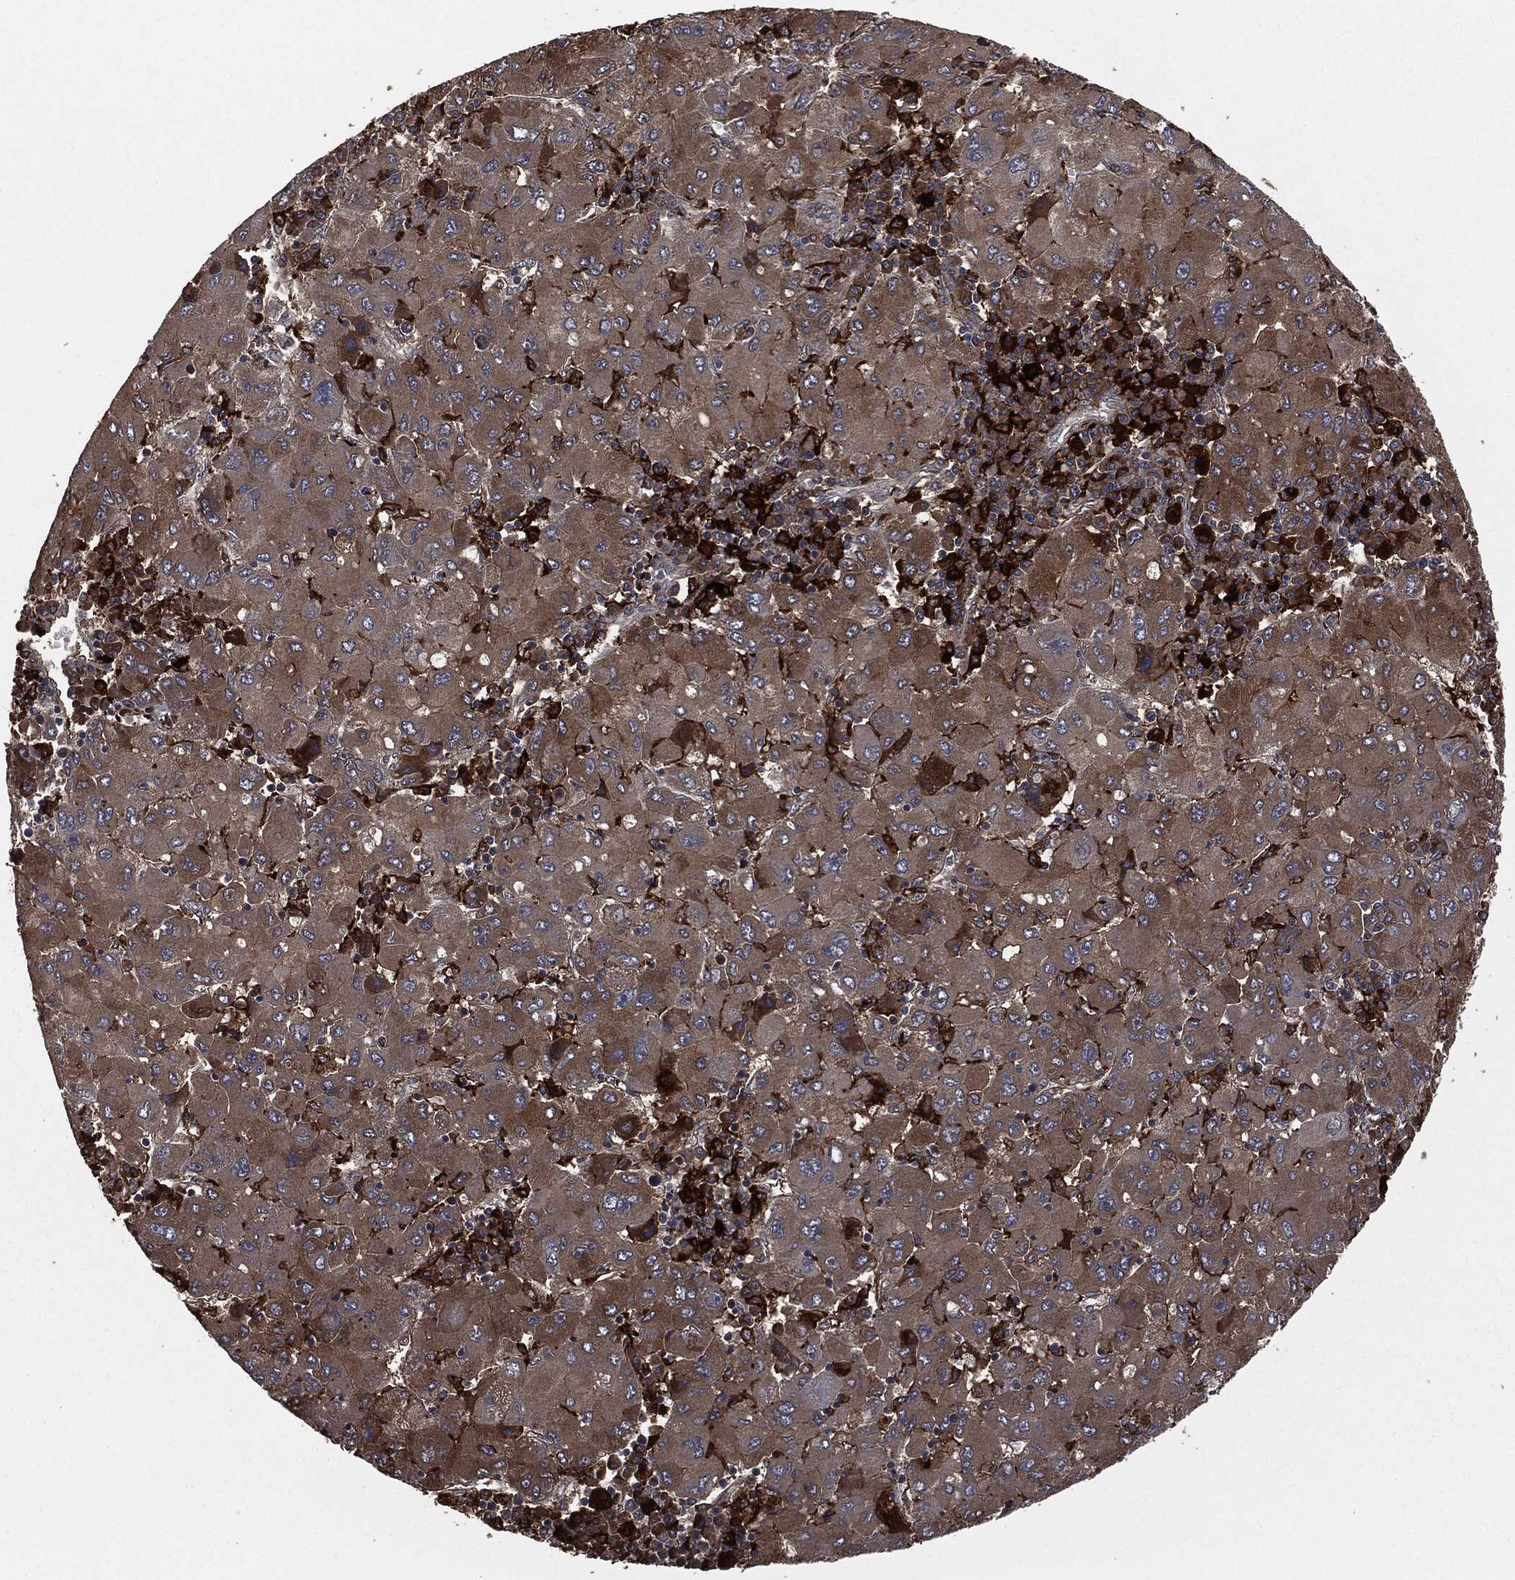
{"staining": {"intensity": "moderate", "quantity": "25%-75%", "location": "cytoplasmic/membranous"}, "tissue": "liver cancer", "cell_type": "Tumor cells", "image_type": "cancer", "snomed": [{"axis": "morphology", "description": "Carcinoma, Hepatocellular, NOS"}, {"axis": "topography", "description": "Liver"}], "caption": "Moderate cytoplasmic/membranous staining for a protein is seen in about 25%-75% of tumor cells of liver hepatocellular carcinoma using immunohistochemistry (IHC).", "gene": "CRABP2", "patient": {"sex": "male", "age": 75}}